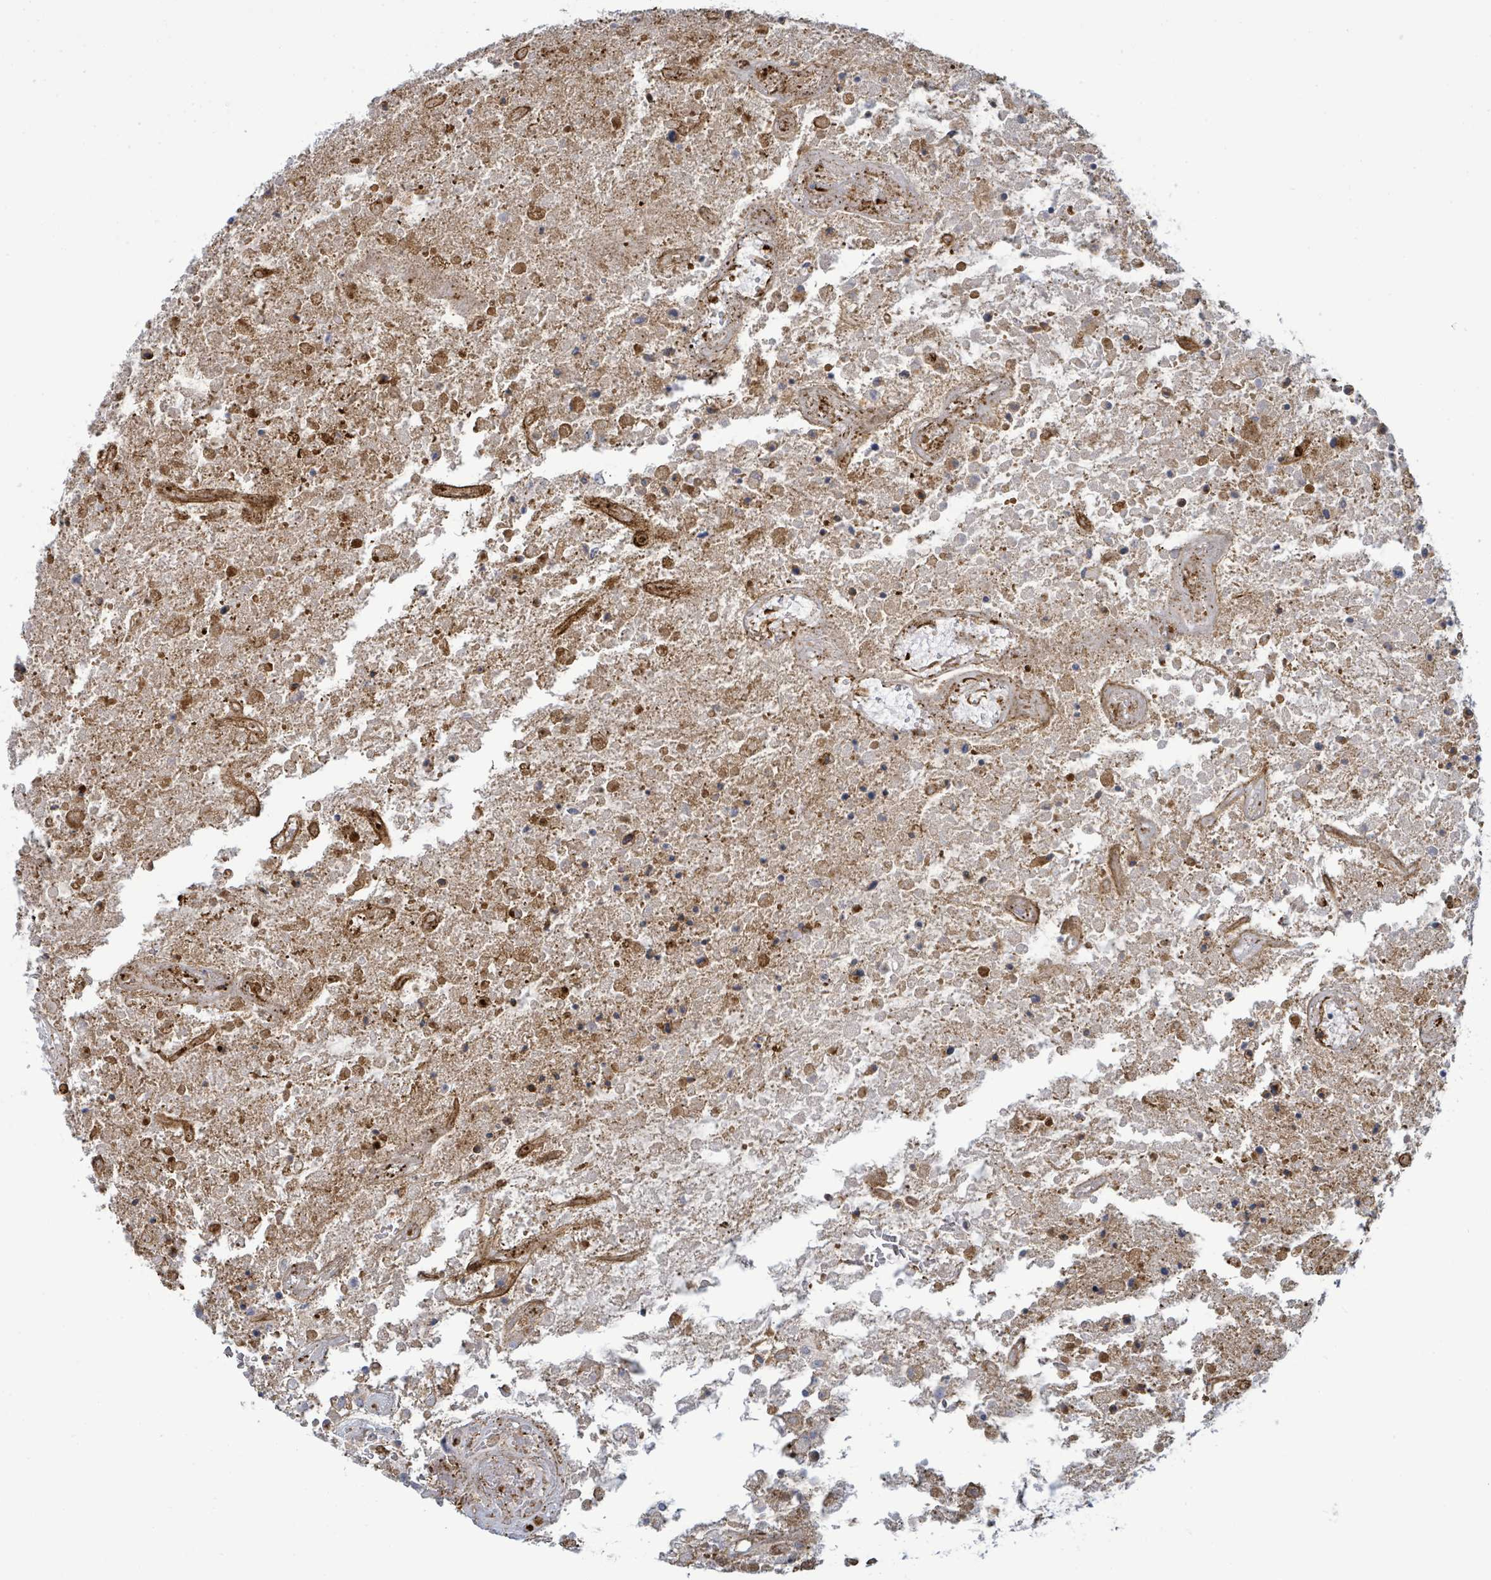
{"staining": {"intensity": "negative", "quantity": "none", "location": "none"}, "tissue": "glioma", "cell_type": "Tumor cells", "image_type": "cancer", "snomed": [{"axis": "morphology", "description": "Glioma, malignant, High grade"}, {"axis": "topography", "description": "Brain"}], "caption": "An immunohistochemistry image of malignant glioma (high-grade) is shown. There is no staining in tumor cells of malignant glioma (high-grade).", "gene": "EGFL7", "patient": {"sex": "male", "age": 47}}